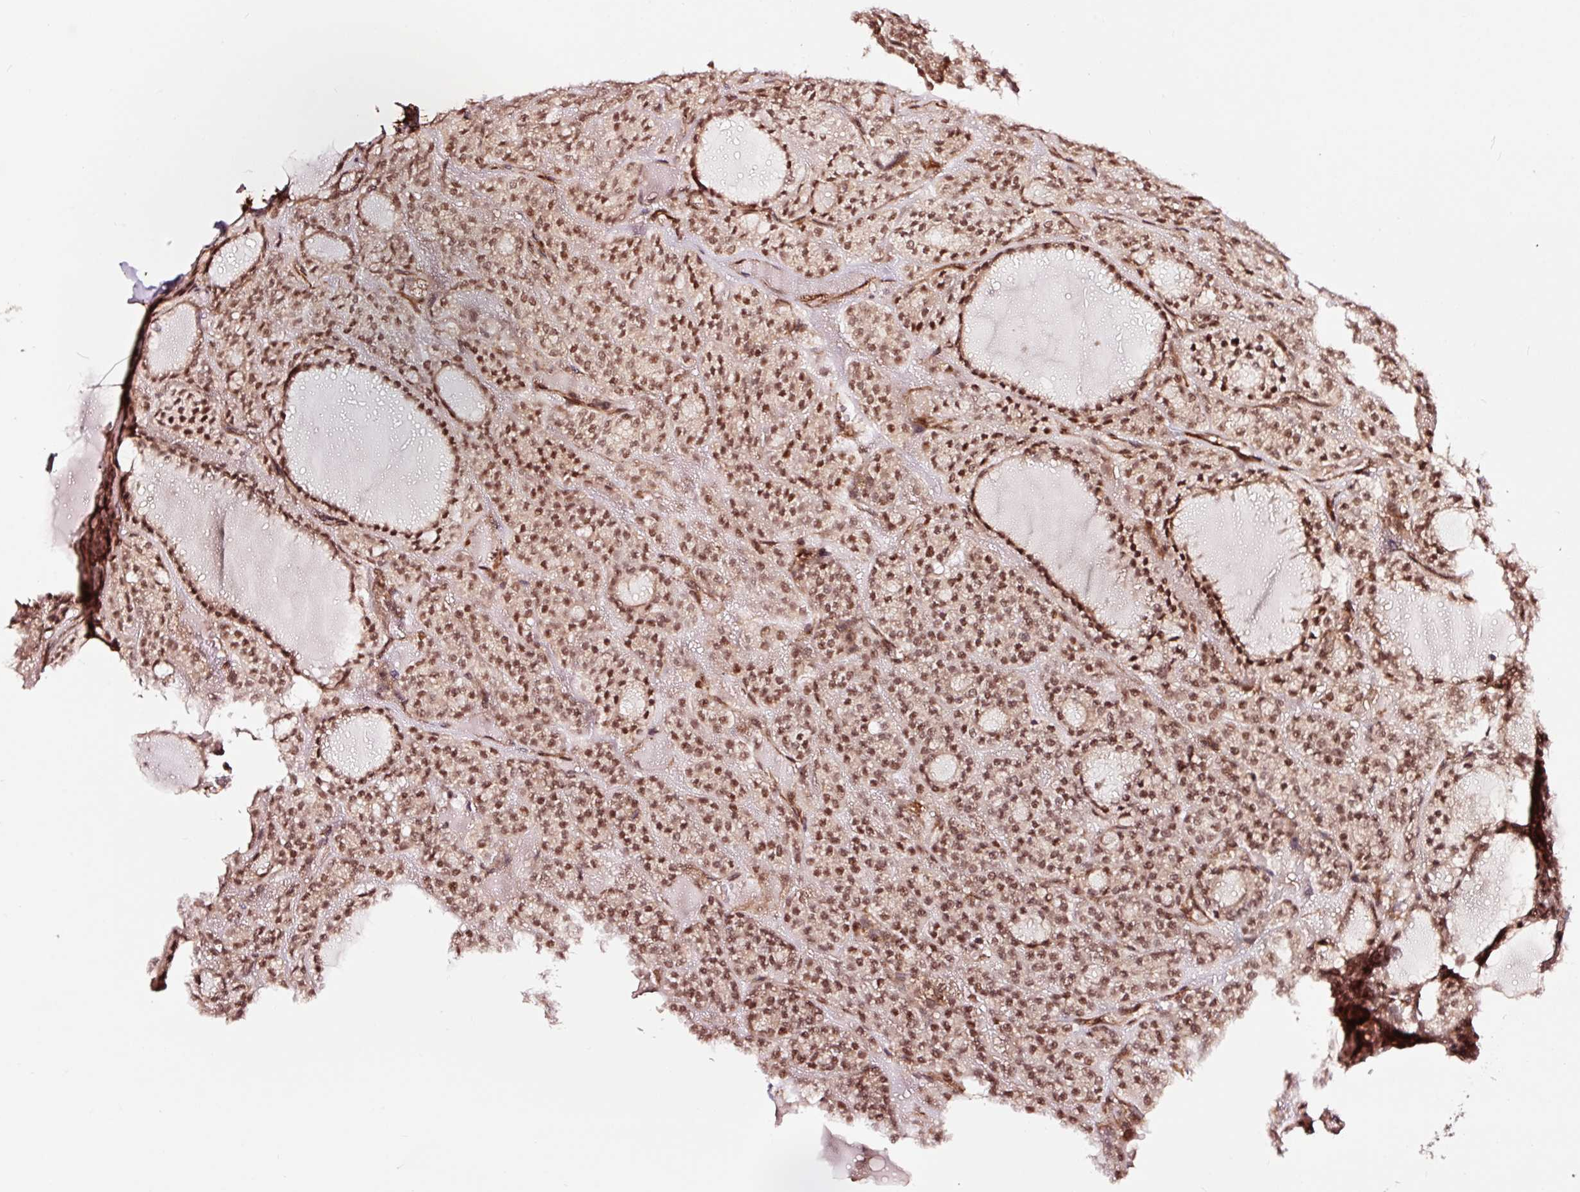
{"staining": {"intensity": "moderate", "quantity": ">75%", "location": "nuclear"}, "tissue": "thyroid cancer", "cell_type": "Tumor cells", "image_type": "cancer", "snomed": [{"axis": "morphology", "description": "Follicular adenoma carcinoma, NOS"}, {"axis": "topography", "description": "Thyroid gland"}], "caption": "The histopathology image exhibits staining of thyroid cancer, revealing moderate nuclear protein staining (brown color) within tumor cells. (Brightfield microscopy of DAB IHC at high magnification).", "gene": "TPM1", "patient": {"sex": "female", "age": 63}}